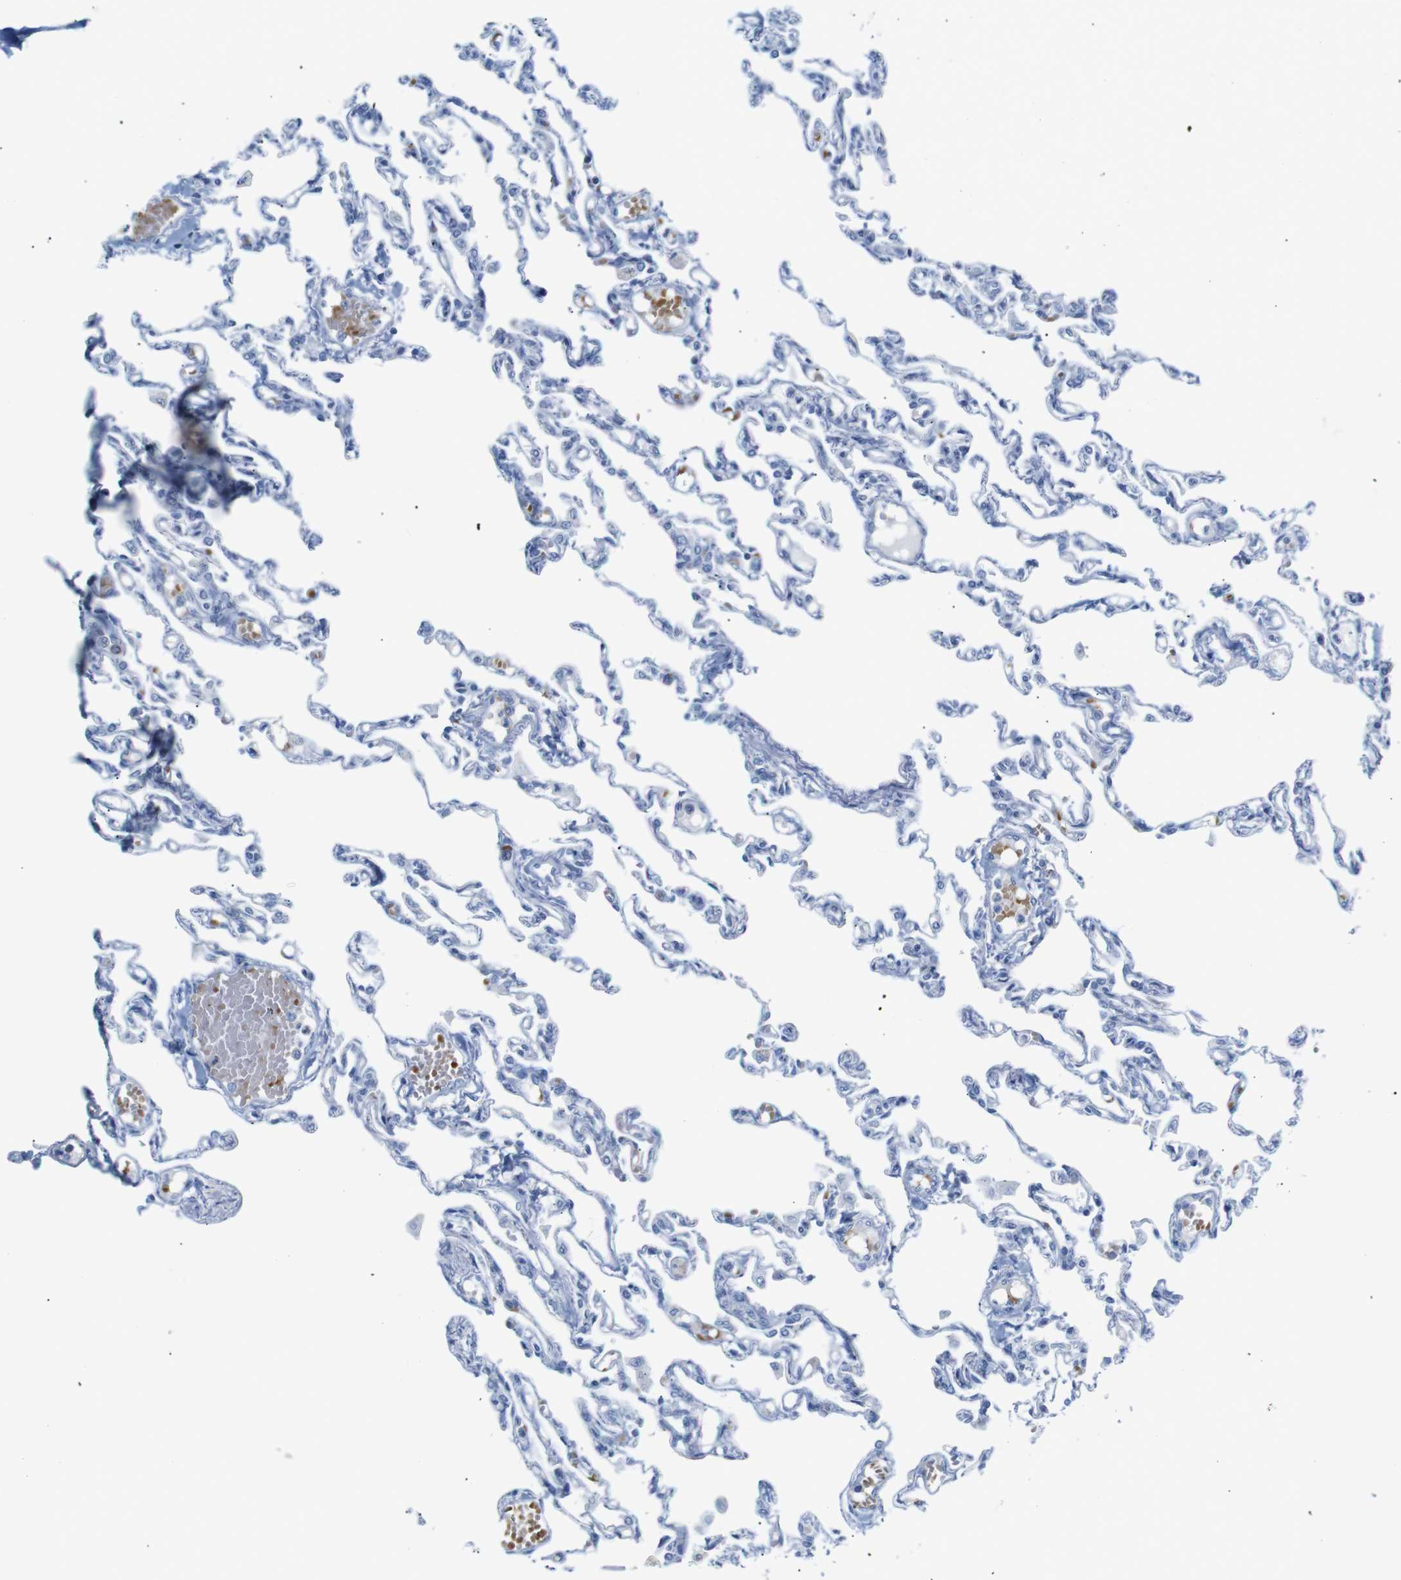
{"staining": {"intensity": "negative", "quantity": "none", "location": "none"}, "tissue": "lung", "cell_type": "Alveolar cells", "image_type": "normal", "snomed": [{"axis": "morphology", "description": "Normal tissue, NOS"}, {"axis": "topography", "description": "Lung"}], "caption": "A high-resolution photomicrograph shows immunohistochemistry staining of unremarkable lung, which exhibits no significant staining in alveolar cells.", "gene": "ERVMER34", "patient": {"sex": "male", "age": 21}}